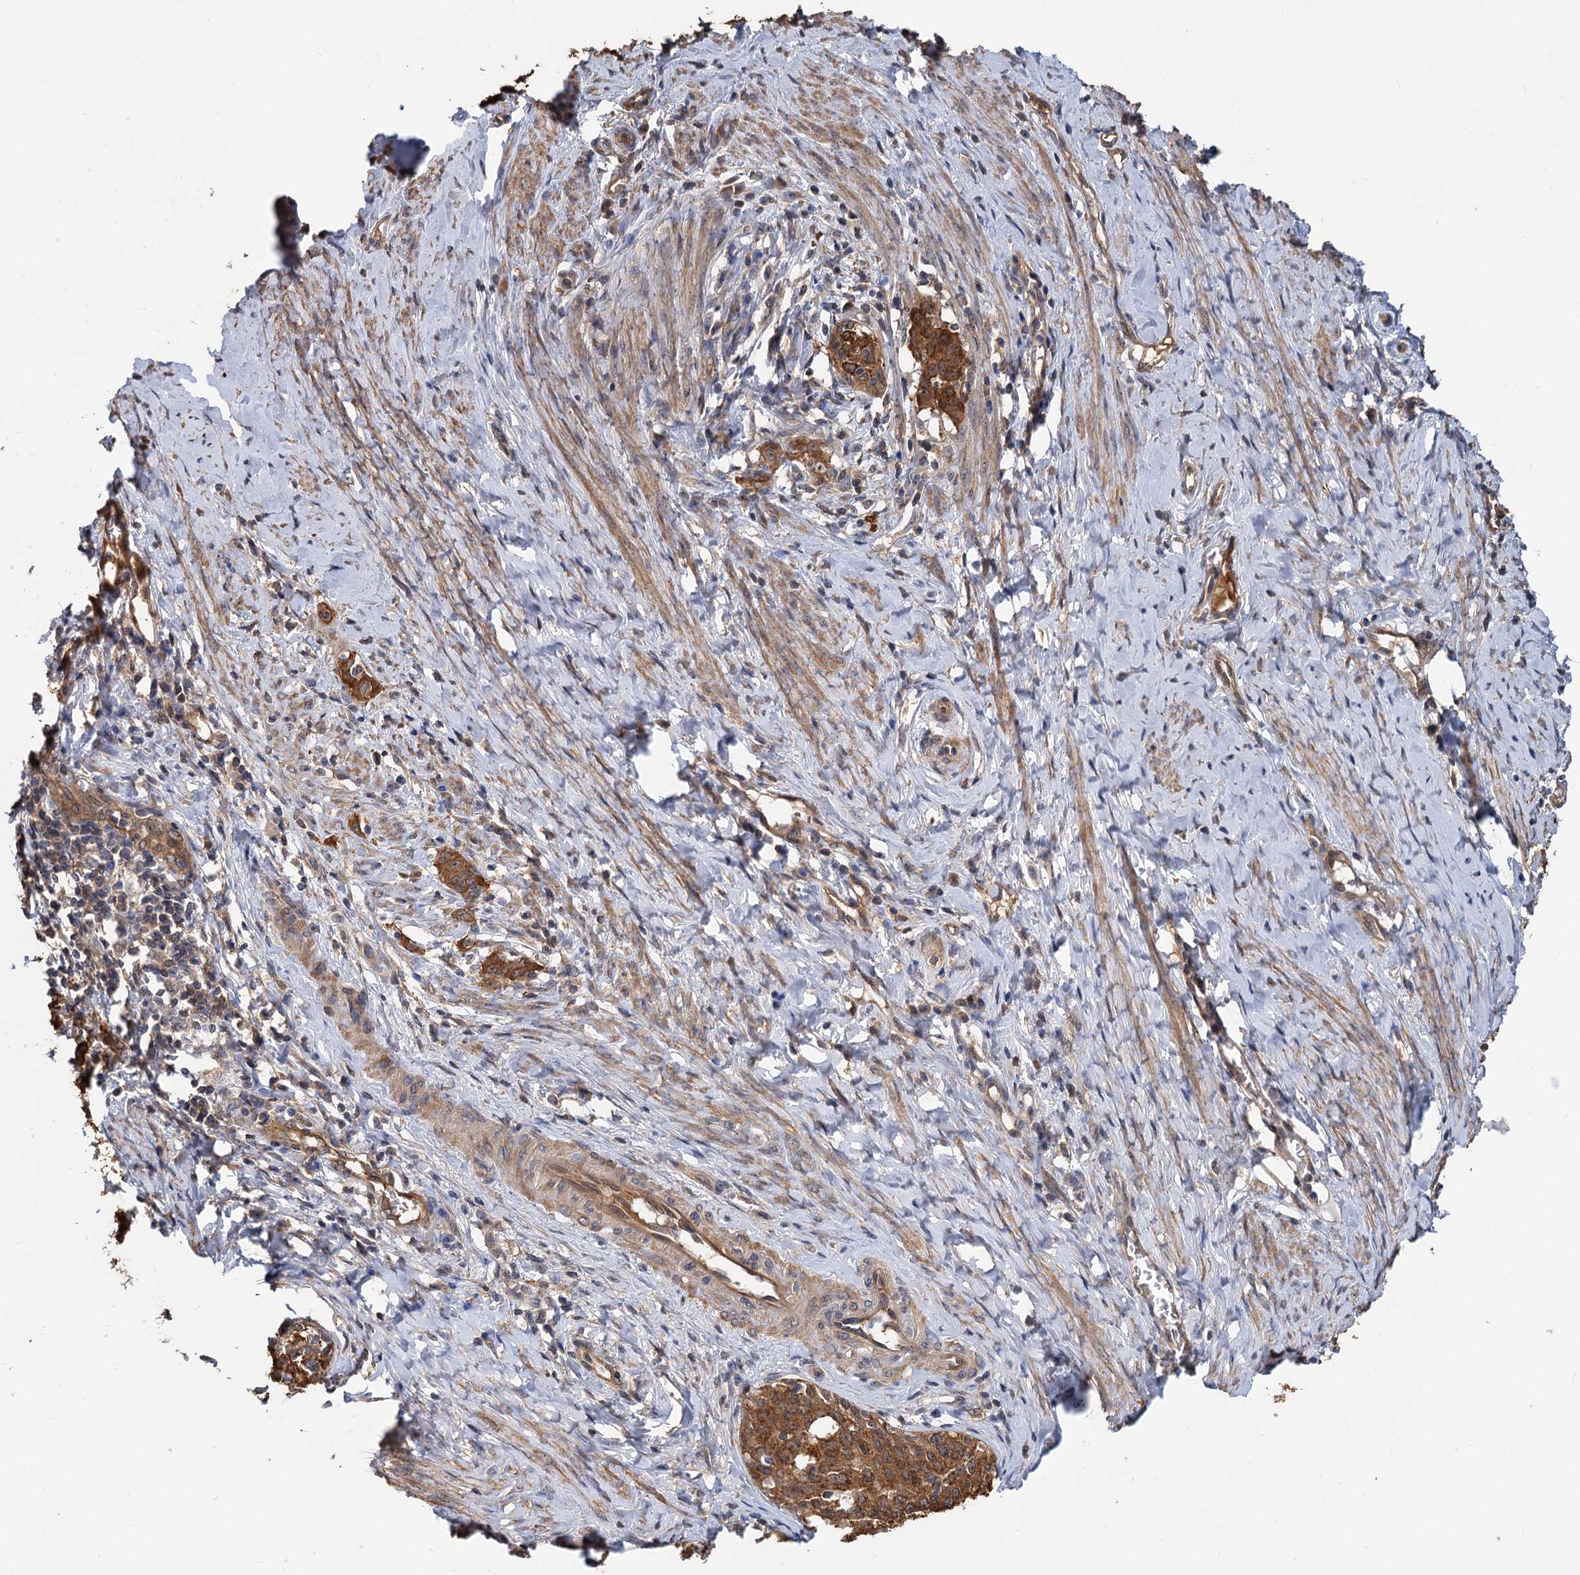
{"staining": {"intensity": "strong", "quantity": ">75%", "location": "cytoplasmic/membranous"}, "tissue": "cervical cancer", "cell_type": "Tumor cells", "image_type": "cancer", "snomed": [{"axis": "morphology", "description": "Squamous cell carcinoma, NOS"}, {"axis": "morphology", "description": "Adenocarcinoma, NOS"}, {"axis": "topography", "description": "Cervix"}], "caption": "Immunohistochemical staining of cervical squamous cell carcinoma demonstrates strong cytoplasmic/membranous protein staining in approximately >75% of tumor cells.", "gene": "SNX15", "patient": {"sex": "female", "age": 52}}